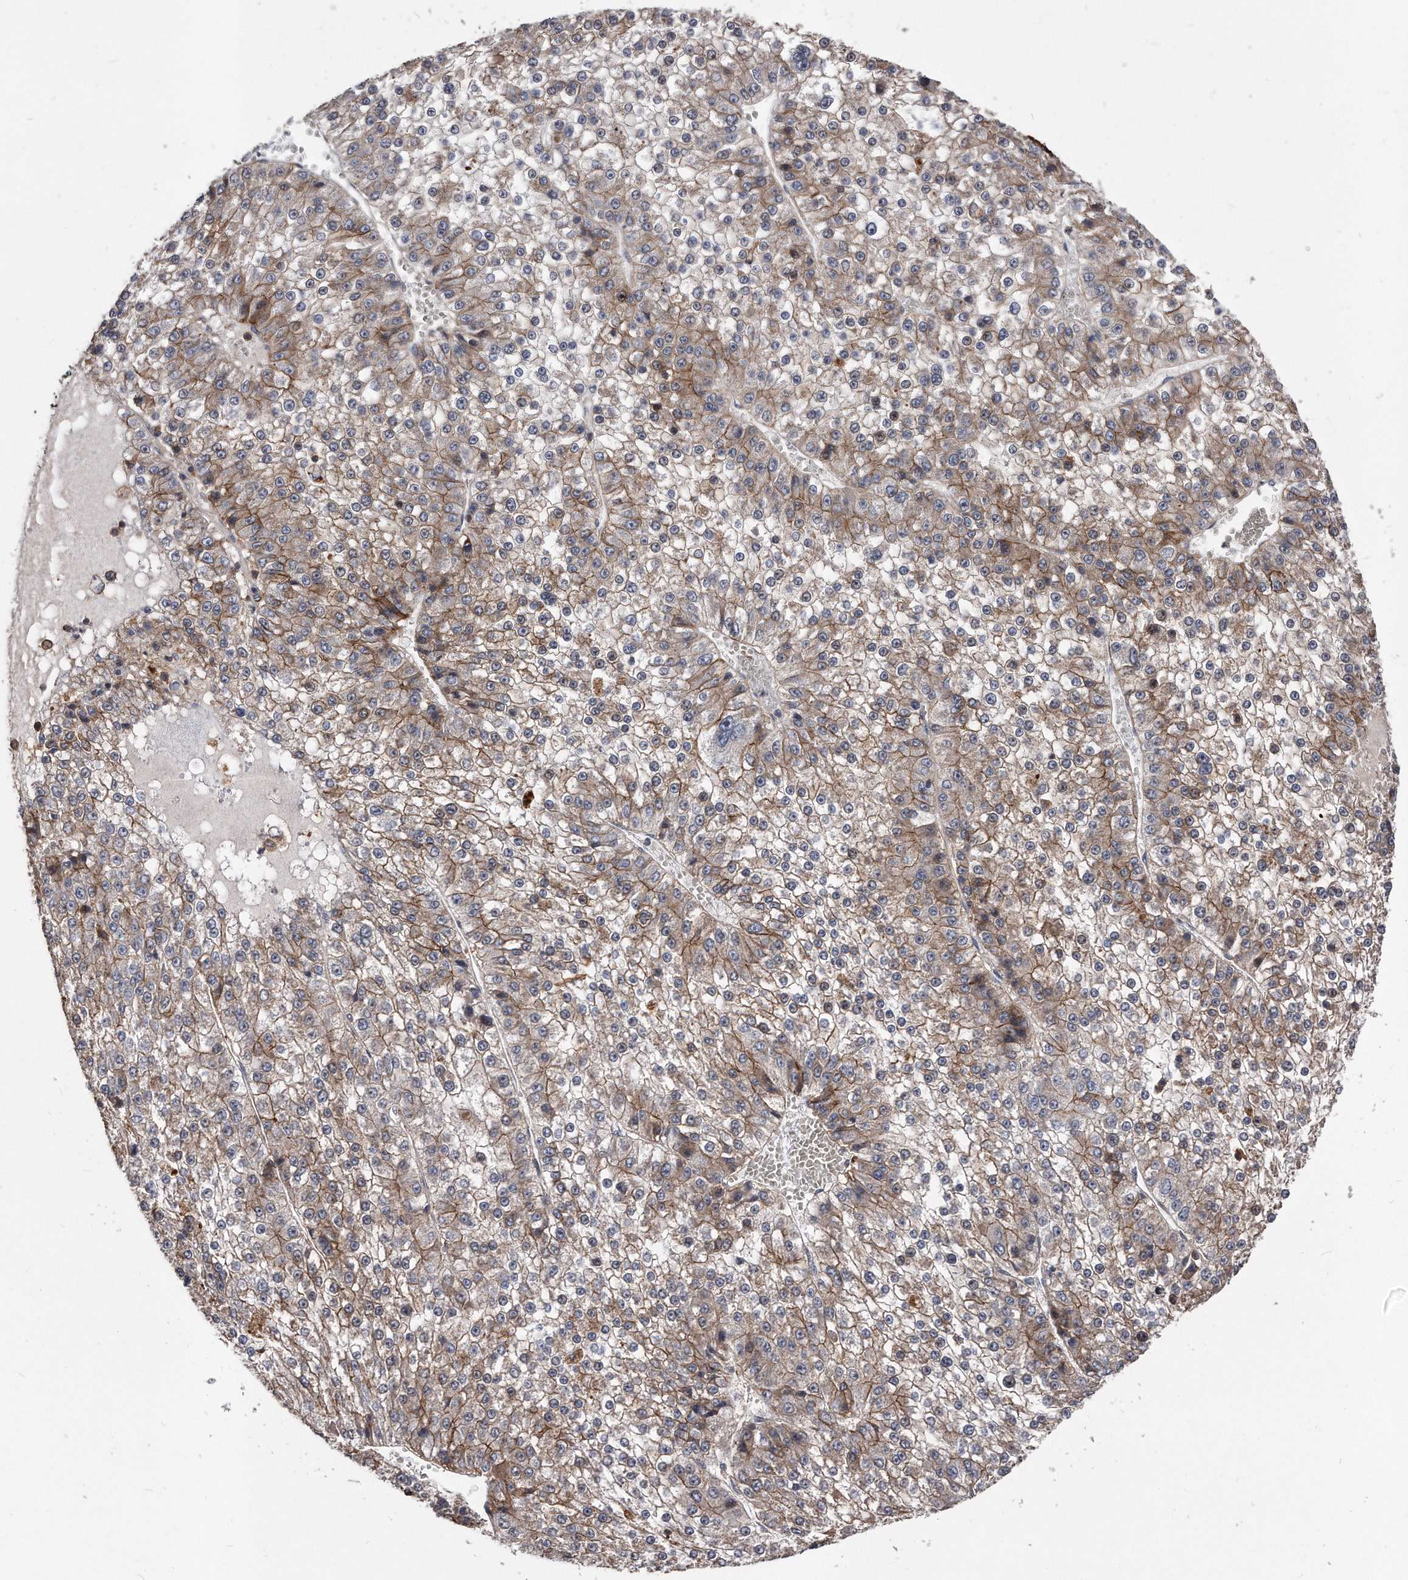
{"staining": {"intensity": "moderate", "quantity": ">75%", "location": "cytoplasmic/membranous"}, "tissue": "liver cancer", "cell_type": "Tumor cells", "image_type": "cancer", "snomed": [{"axis": "morphology", "description": "Carcinoma, Hepatocellular, NOS"}, {"axis": "topography", "description": "Liver"}], "caption": "Protein staining exhibits moderate cytoplasmic/membranous positivity in approximately >75% of tumor cells in liver cancer.", "gene": "IL20RA", "patient": {"sex": "female", "age": 73}}